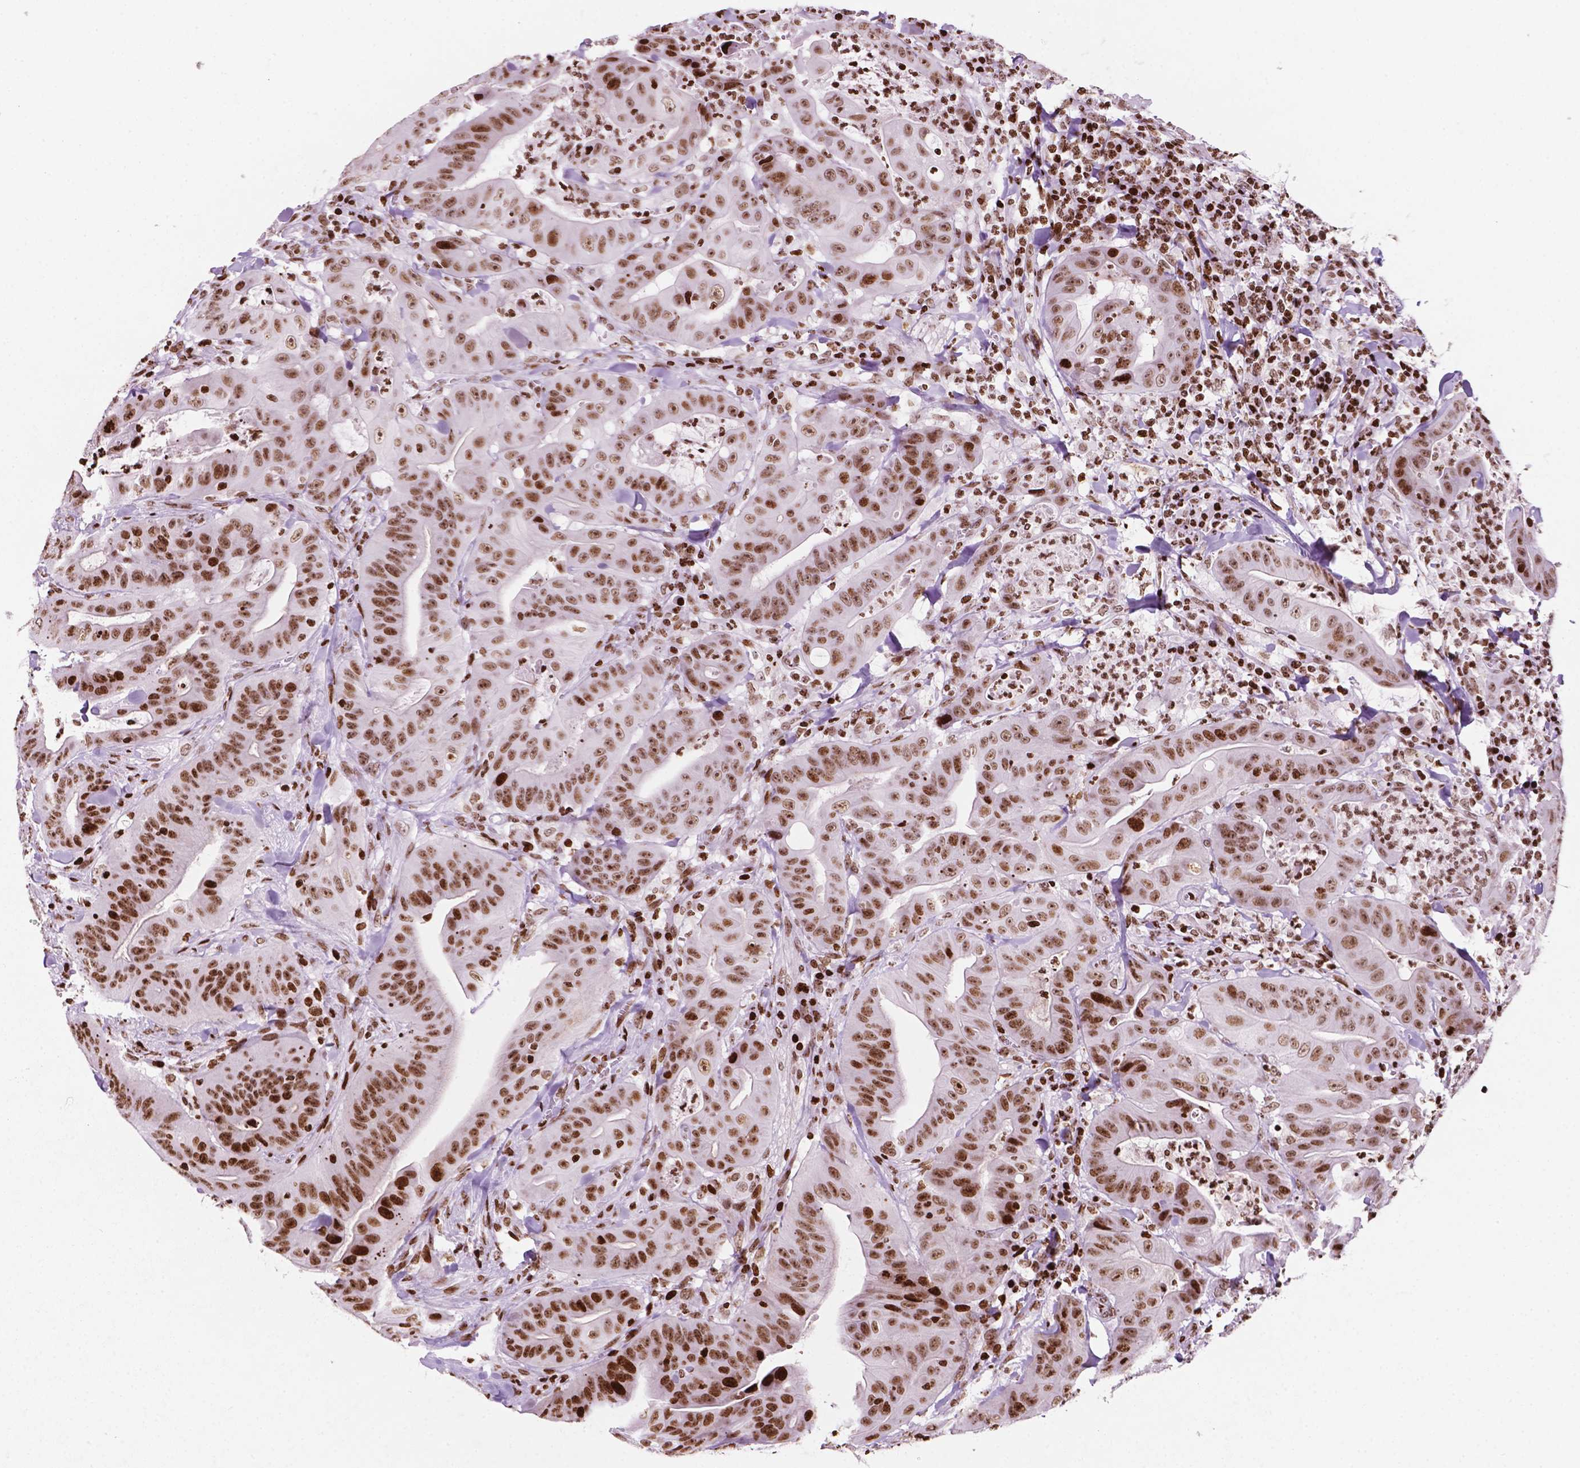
{"staining": {"intensity": "moderate", "quantity": ">75%", "location": "nuclear"}, "tissue": "colorectal cancer", "cell_type": "Tumor cells", "image_type": "cancer", "snomed": [{"axis": "morphology", "description": "Adenocarcinoma, NOS"}, {"axis": "topography", "description": "Colon"}], "caption": "Human colorectal cancer stained for a protein (brown) shows moderate nuclear positive staining in approximately >75% of tumor cells.", "gene": "TMEM250", "patient": {"sex": "male", "age": 33}}